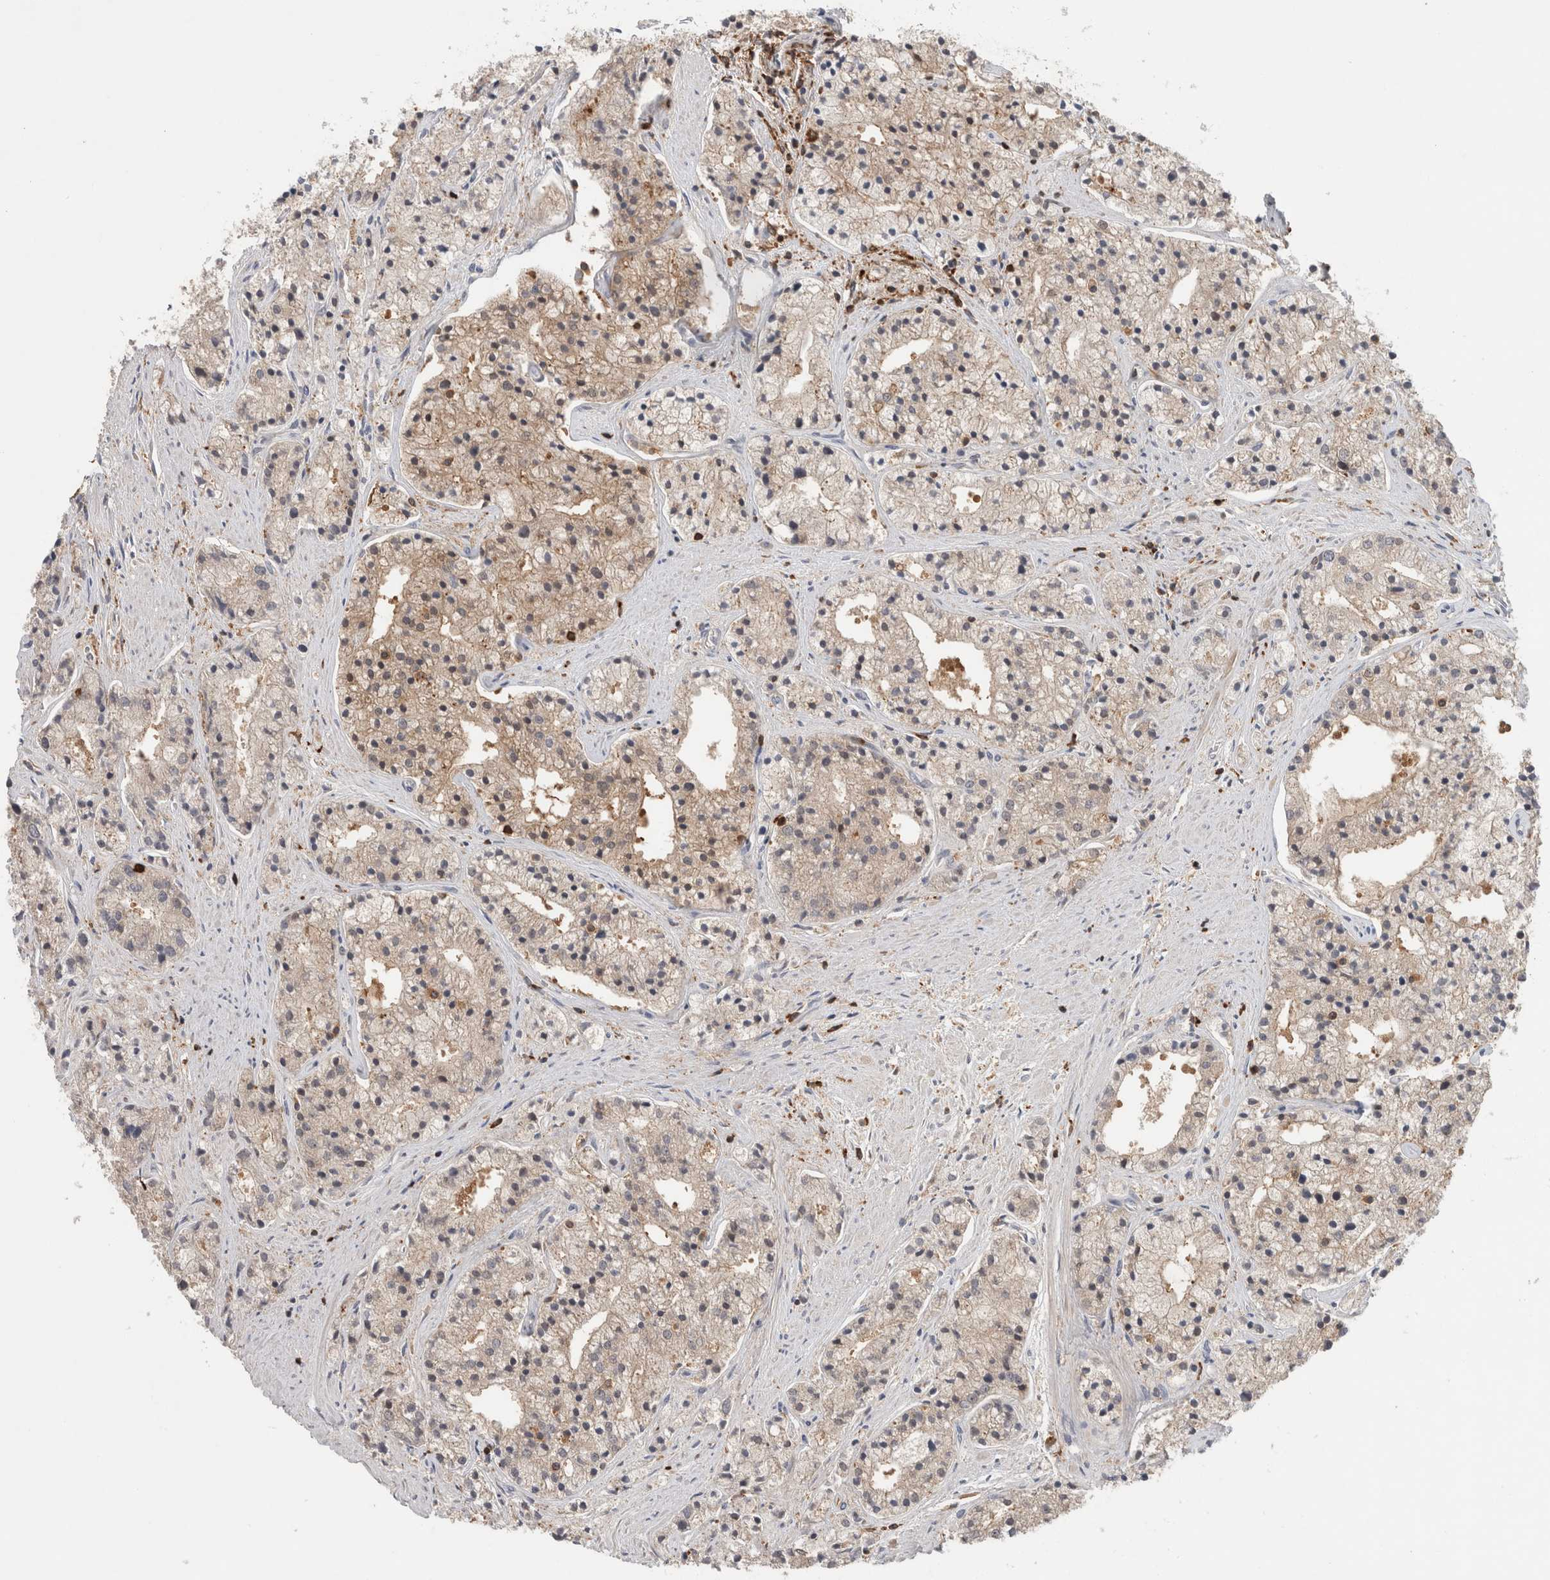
{"staining": {"intensity": "weak", "quantity": "<25%", "location": "cytoplasmic/membranous"}, "tissue": "prostate cancer", "cell_type": "Tumor cells", "image_type": "cancer", "snomed": [{"axis": "morphology", "description": "Adenocarcinoma, High grade"}, {"axis": "topography", "description": "Prostate"}], "caption": "An IHC micrograph of prostate cancer is shown. There is no staining in tumor cells of prostate cancer.", "gene": "GFRA2", "patient": {"sex": "male", "age": 50}}